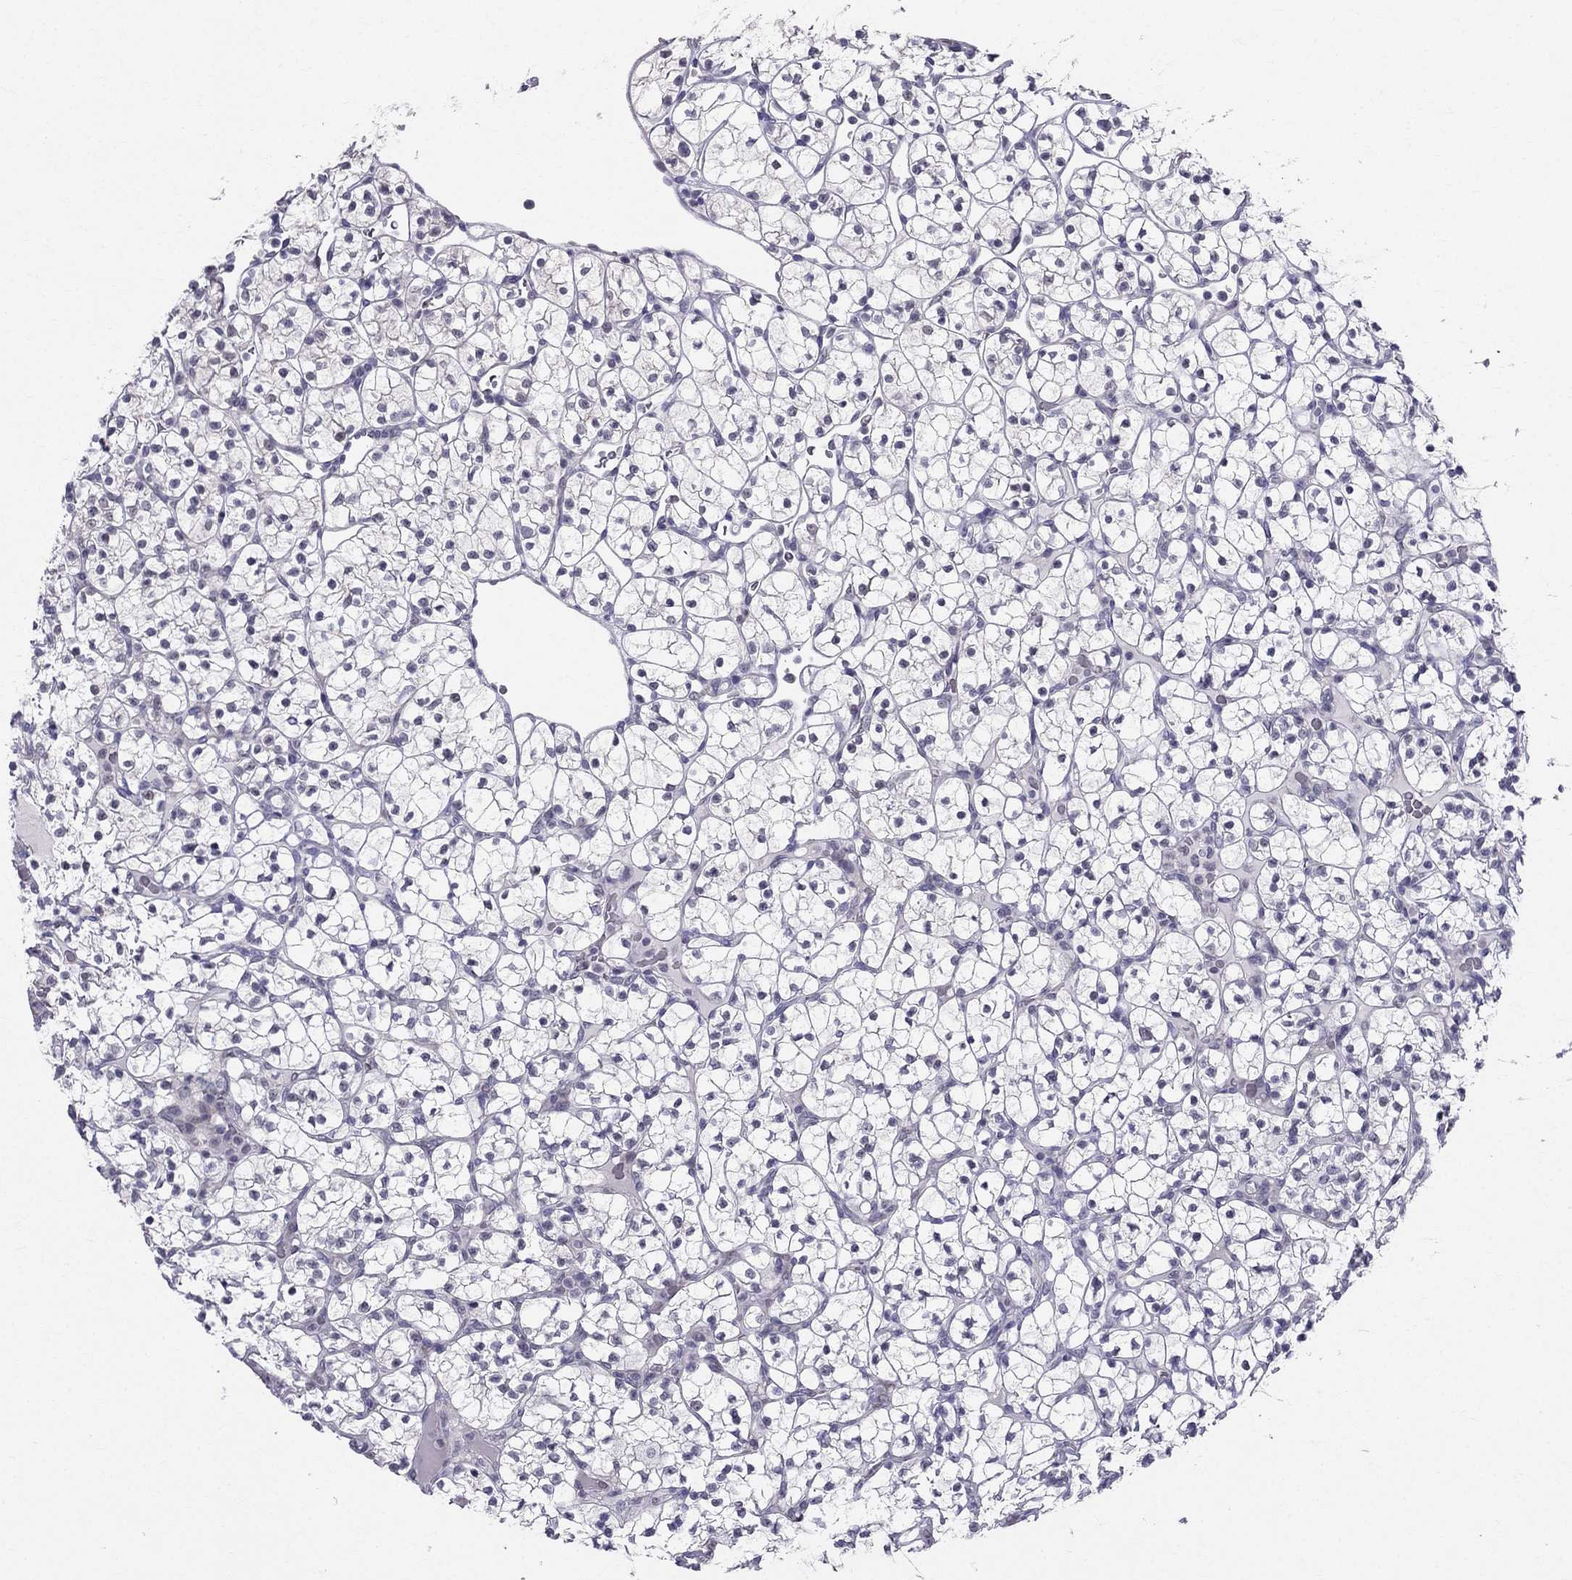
{"staining": {"intensity": "negative", "quantity": "none", "location": "none"}, "tissue": "renal cancer", "cell_type": "Tumor cells", "image_type": "cancer", "snomed": [{"axis": "morphology", "description": "Adenocarcinoma, NOS"}, {"axis": "topography", "description": "Kidney"}], "caption": "Renal cancer was stained to show a protein in brown. There is no significant expression in tumor cells. (Immunohistochemistry, brightfield microscopy, high magnification).", "gene": "BAG5", "patient": {"sex": "female", "age": 89}}